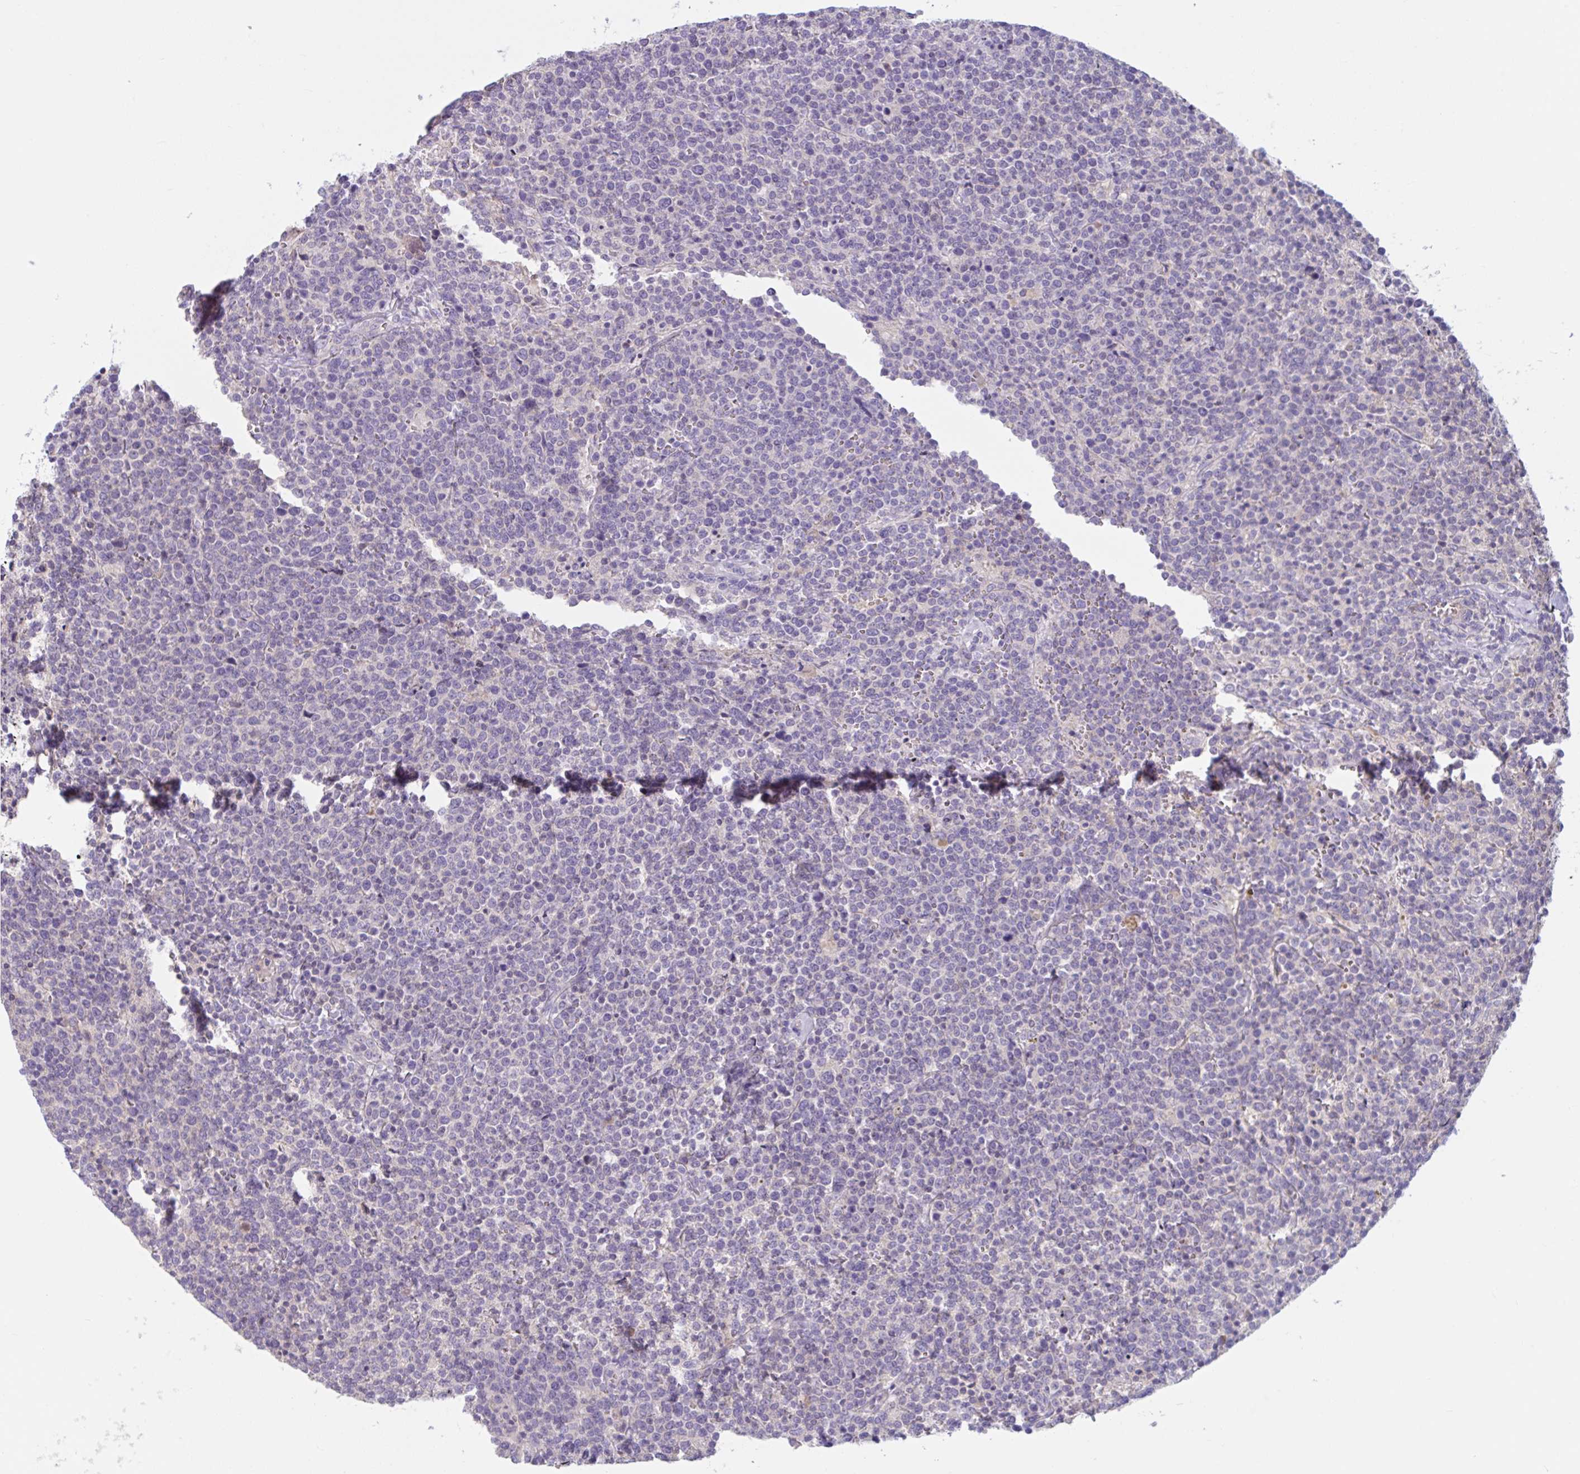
{"staining": {"intensity": "negative", "quantity": "none", "location": "none"}, "tissue": "lymphoma", "cell_type": "Tumor cells", "image_type": "cancer", "snomed": [{"axis": "morphology", "description": "Malignant lymphoma, non-Hodgkin's type, High grade"}, {"axis": "topography", "description": "Lymph node"}], "caption": "This is a image of immunohistochemistry (IHC) staining of lymphoma, which shows no staining in tumor cells.", "gene": "WNT9B", "patient": {"sex": "male", "age": 61}}